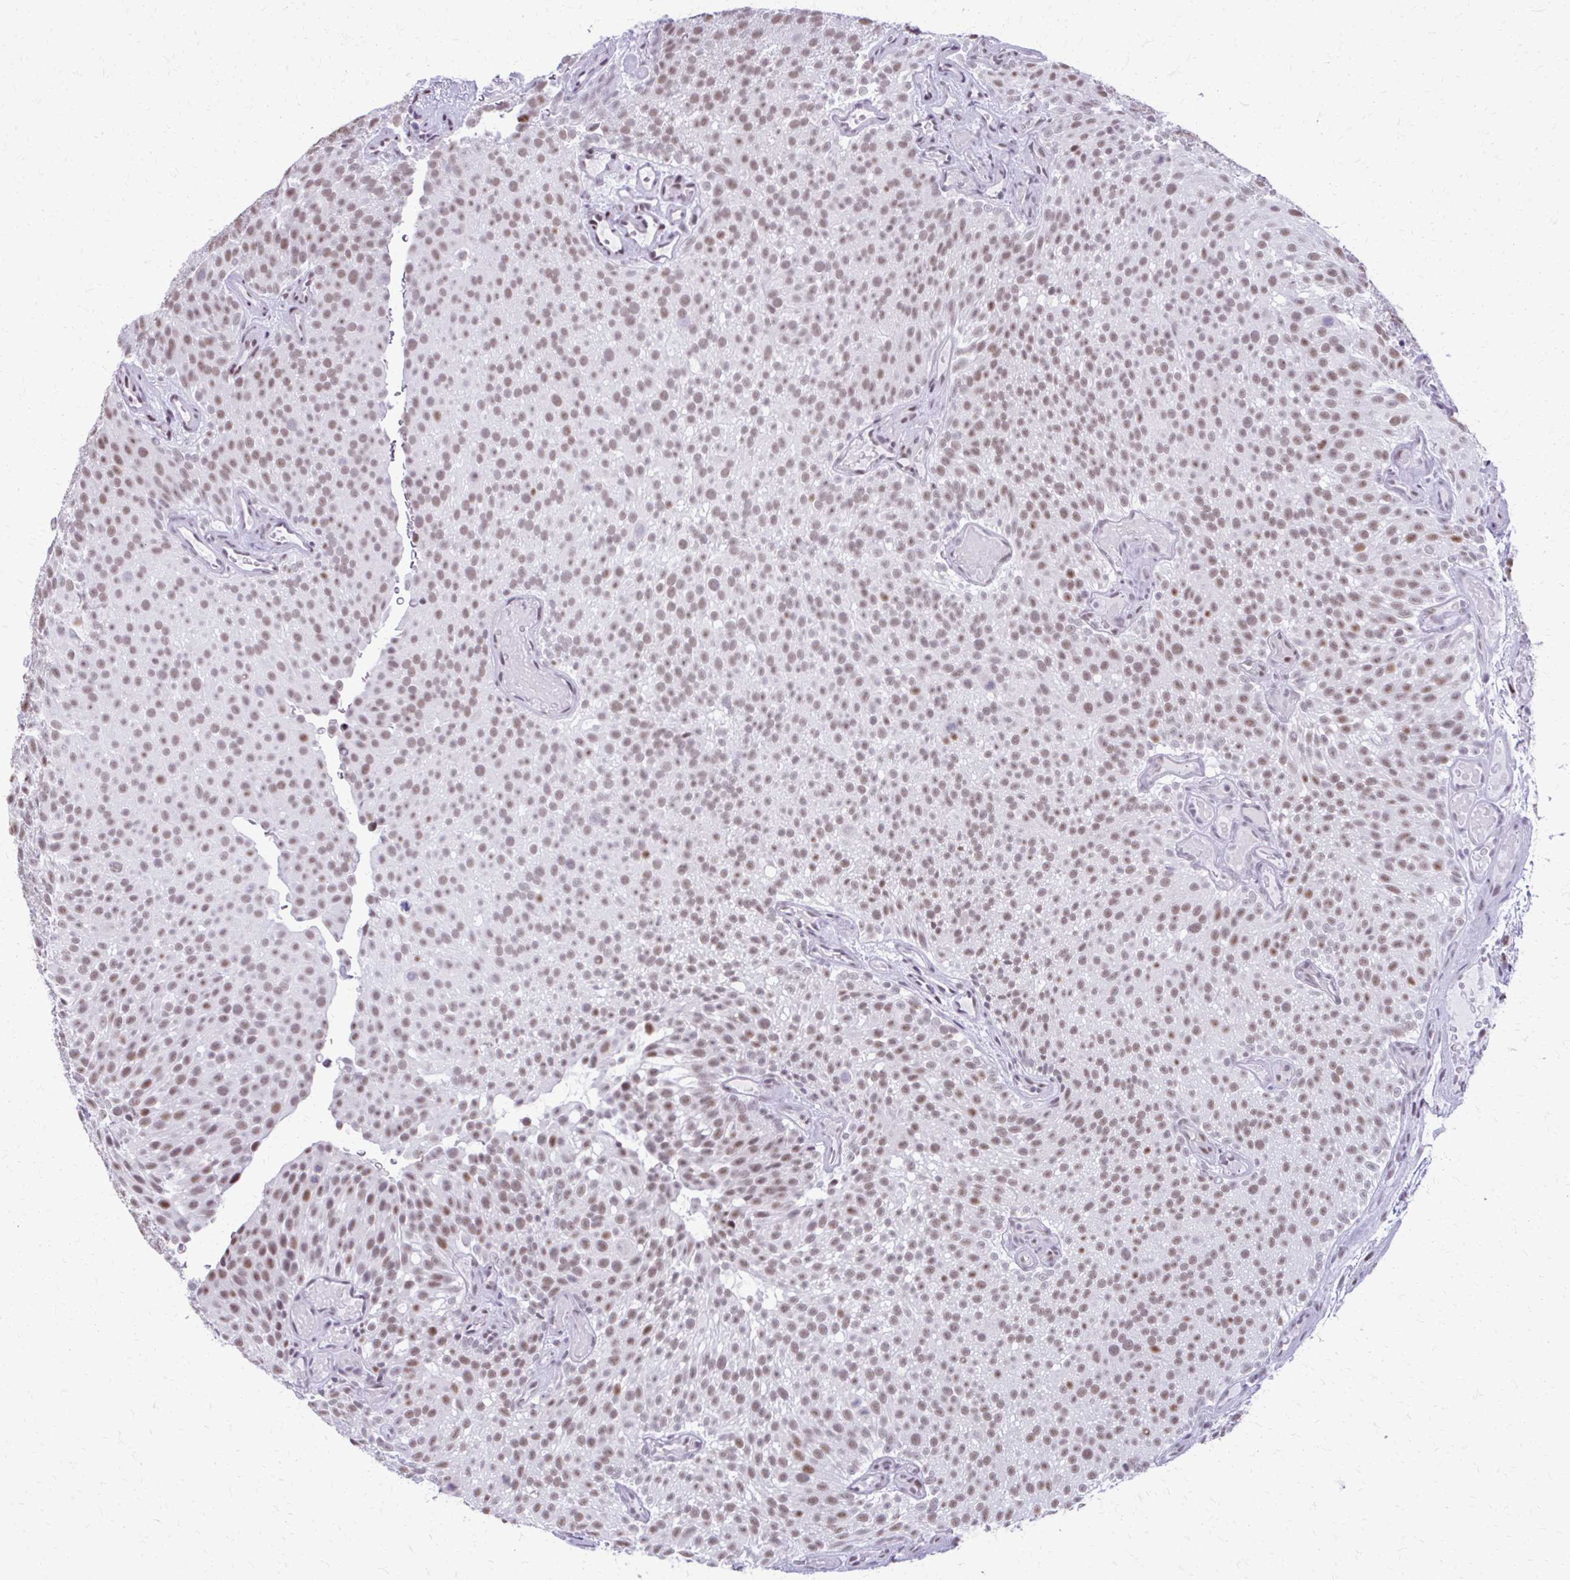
{"staining": {"intensity": "weak", "quantity": ">75%", "location": "nuclear"}, "tissue": "urothelial cancer", "cell_type": "Tumor cells", "image_type": "cancer", "snomed": [{"axis": "morphology", "description": "Urothelial carcinoma, Low grade"}, {"axis": "topography", "description": "Urinary bladder"}], "caption": "A micrograph of human low-grade urothelial carcinoma stained for a protein exhibits weak nuclear brown staining in tumor cells. The staining was performed using DAB to visualize the protein expression in brown, while the nuclei were stained in blue with hematoxylin (Magnification: 20x).", "gene": "SS18", "patient": {"sex": "male", "age": 78}}